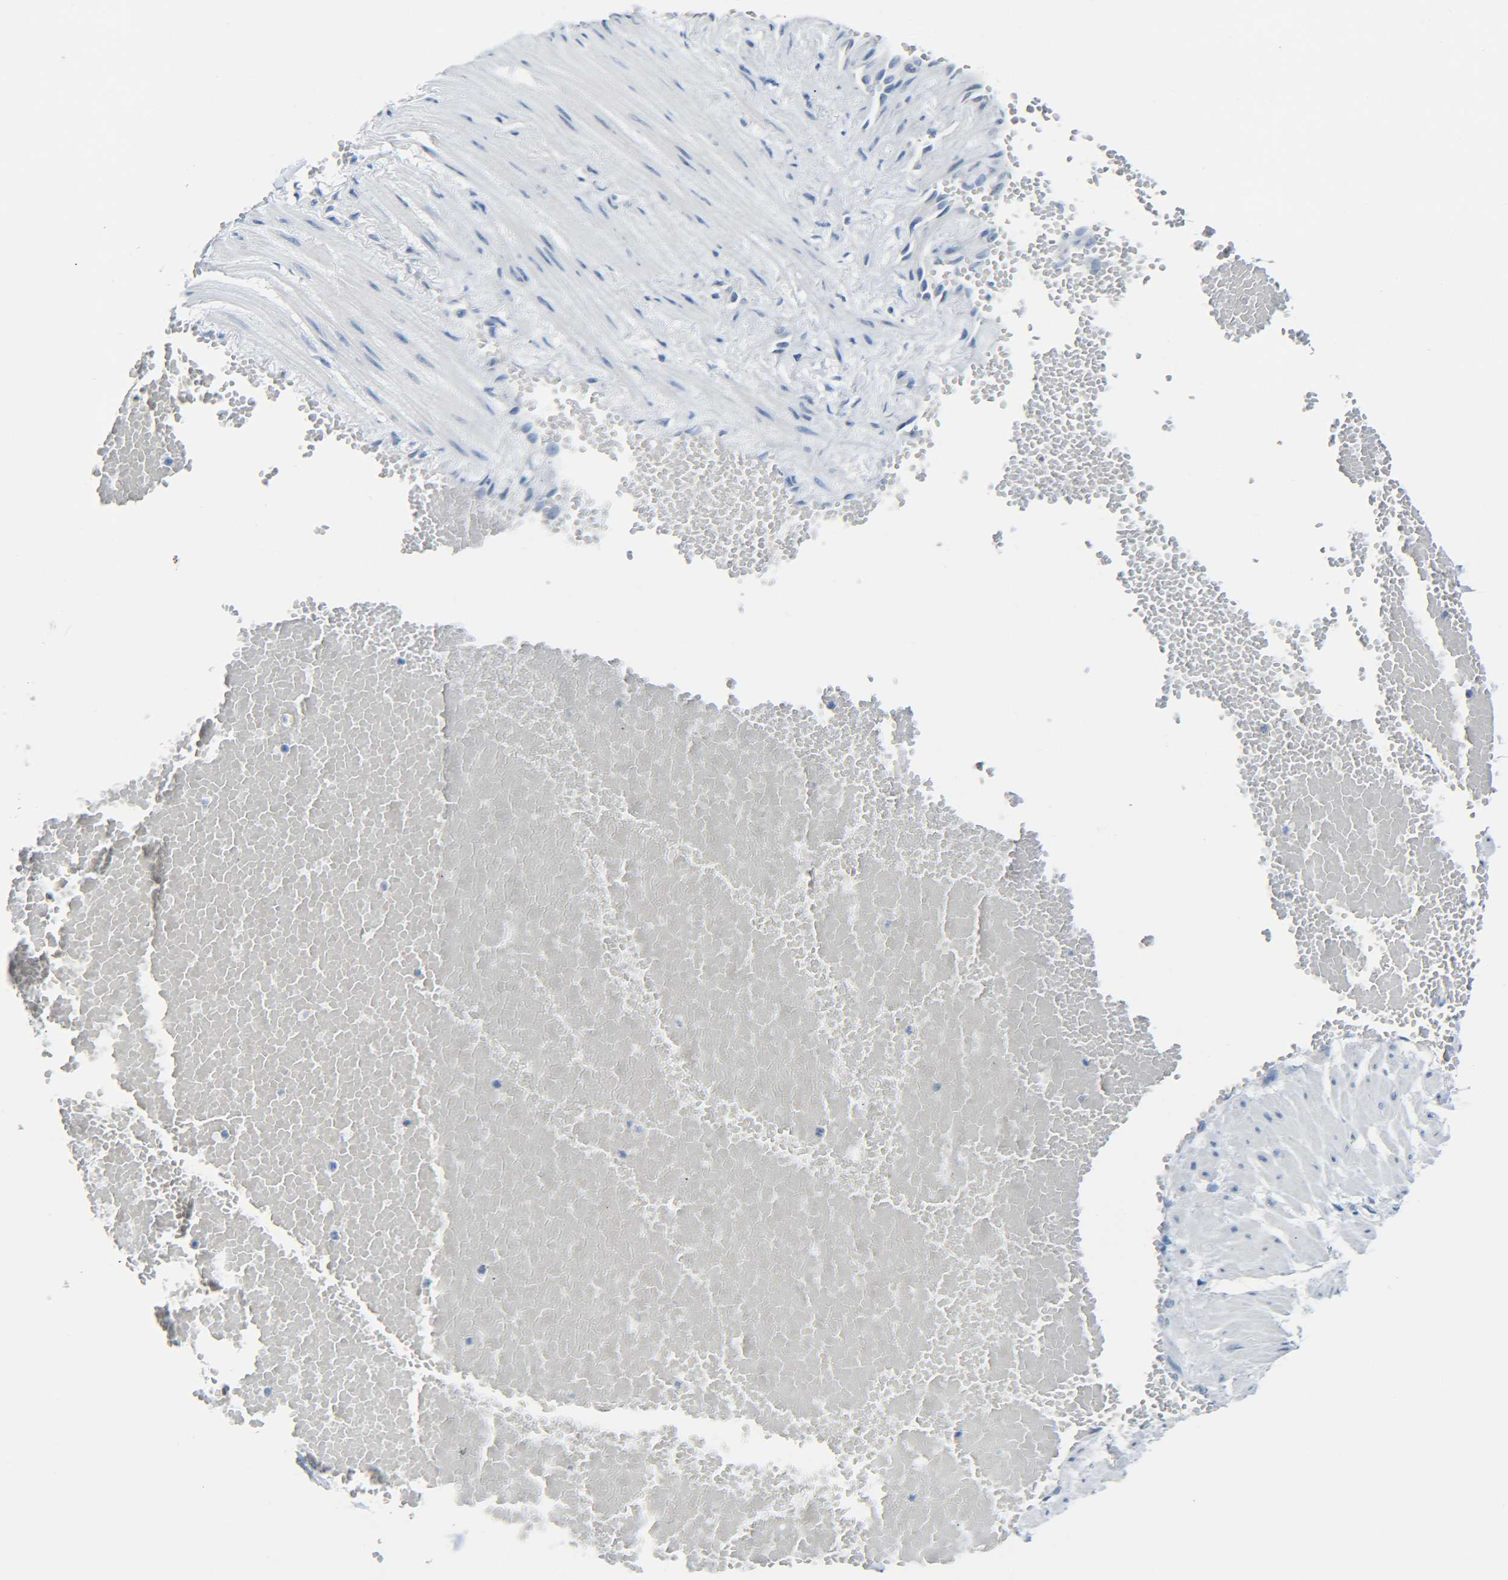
{"staining": {"intensity": "negative", "quantity": "none", "location": "none"}, "tissue": "adipose tissue", "cell_type": "Adipocytes", "image_type": "normal", "snomed": [{"axis": "morphology", "description": "Normal tissue, NOS"}, {"axis": "topography", "description": "Soft tissue"}, {"axis": "topography", "description": "Vascular tissue"}], "caption": "DAB (3,3'-diaminobenzidine) immunohistochemical staining of normal human adipose tissue demonstrates no significant positivity in adipocytes. The staining was performed using DAB (3,3'-diaminobenzidine) to visualize the protein expression in brown, while the nuclei were stained in blue with hematoxylin (Magnification: 20x).", "gene": "C15orf48", "patient": {"sex": "female", "age": 35}}